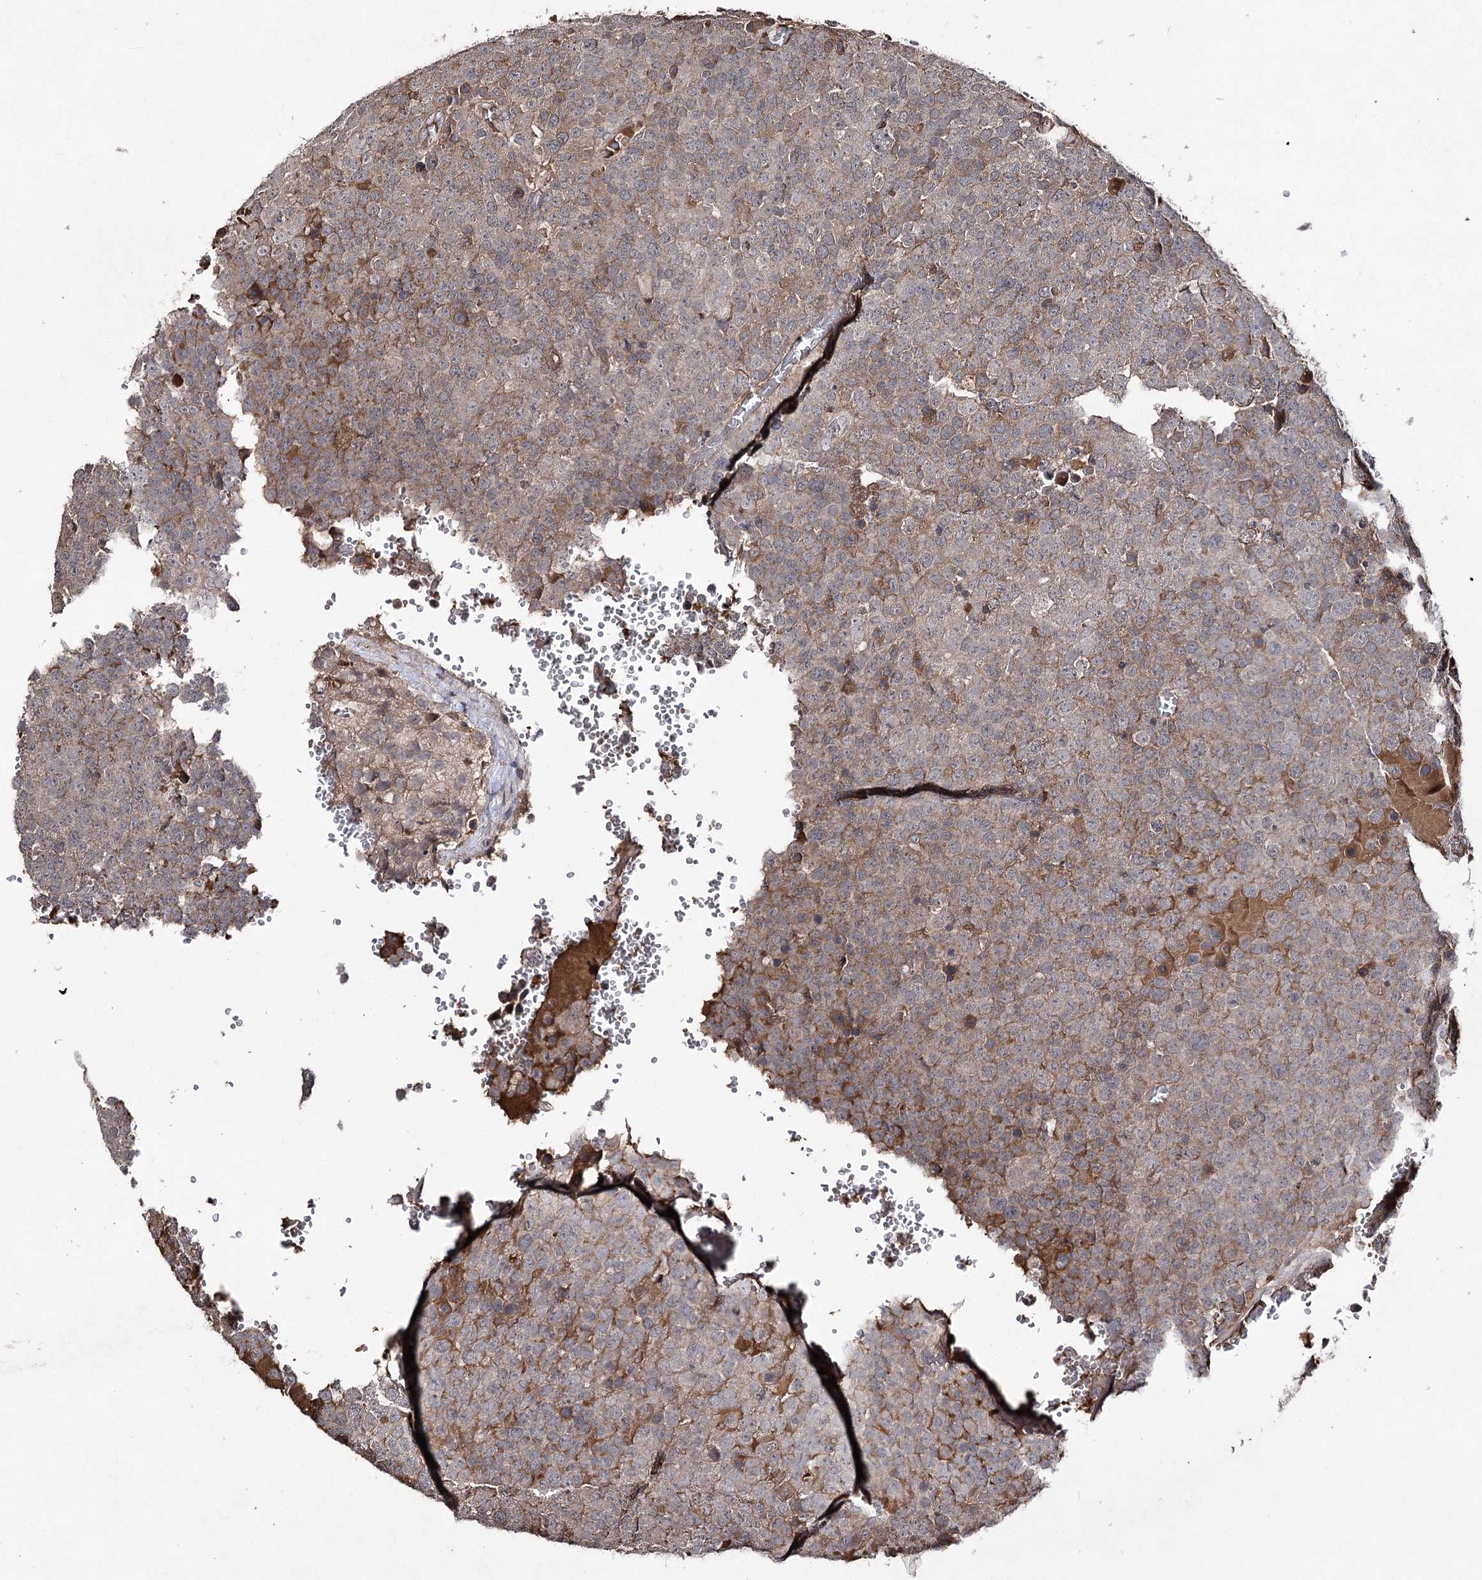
{"staining": {"intensity": "moderate", "quantity": "25%-75%", "location": "cytoplasmic/membranous"}, "tissue": "testis cancer", "cell_type": "Tumor cells", "image_type": "cancer", "snomed": [{"axis": "morphology", "description": "Seminoma, NOS"}, {"axis": "topography", "description": "Testis"}], "caption": "Testis cancer tissue displays moderate cytoplasmic/membranous staining in approximately 25%-75% of tumor cells", "gene": "SYNGR3", "patient": {"sex": "male", "age": 71}}